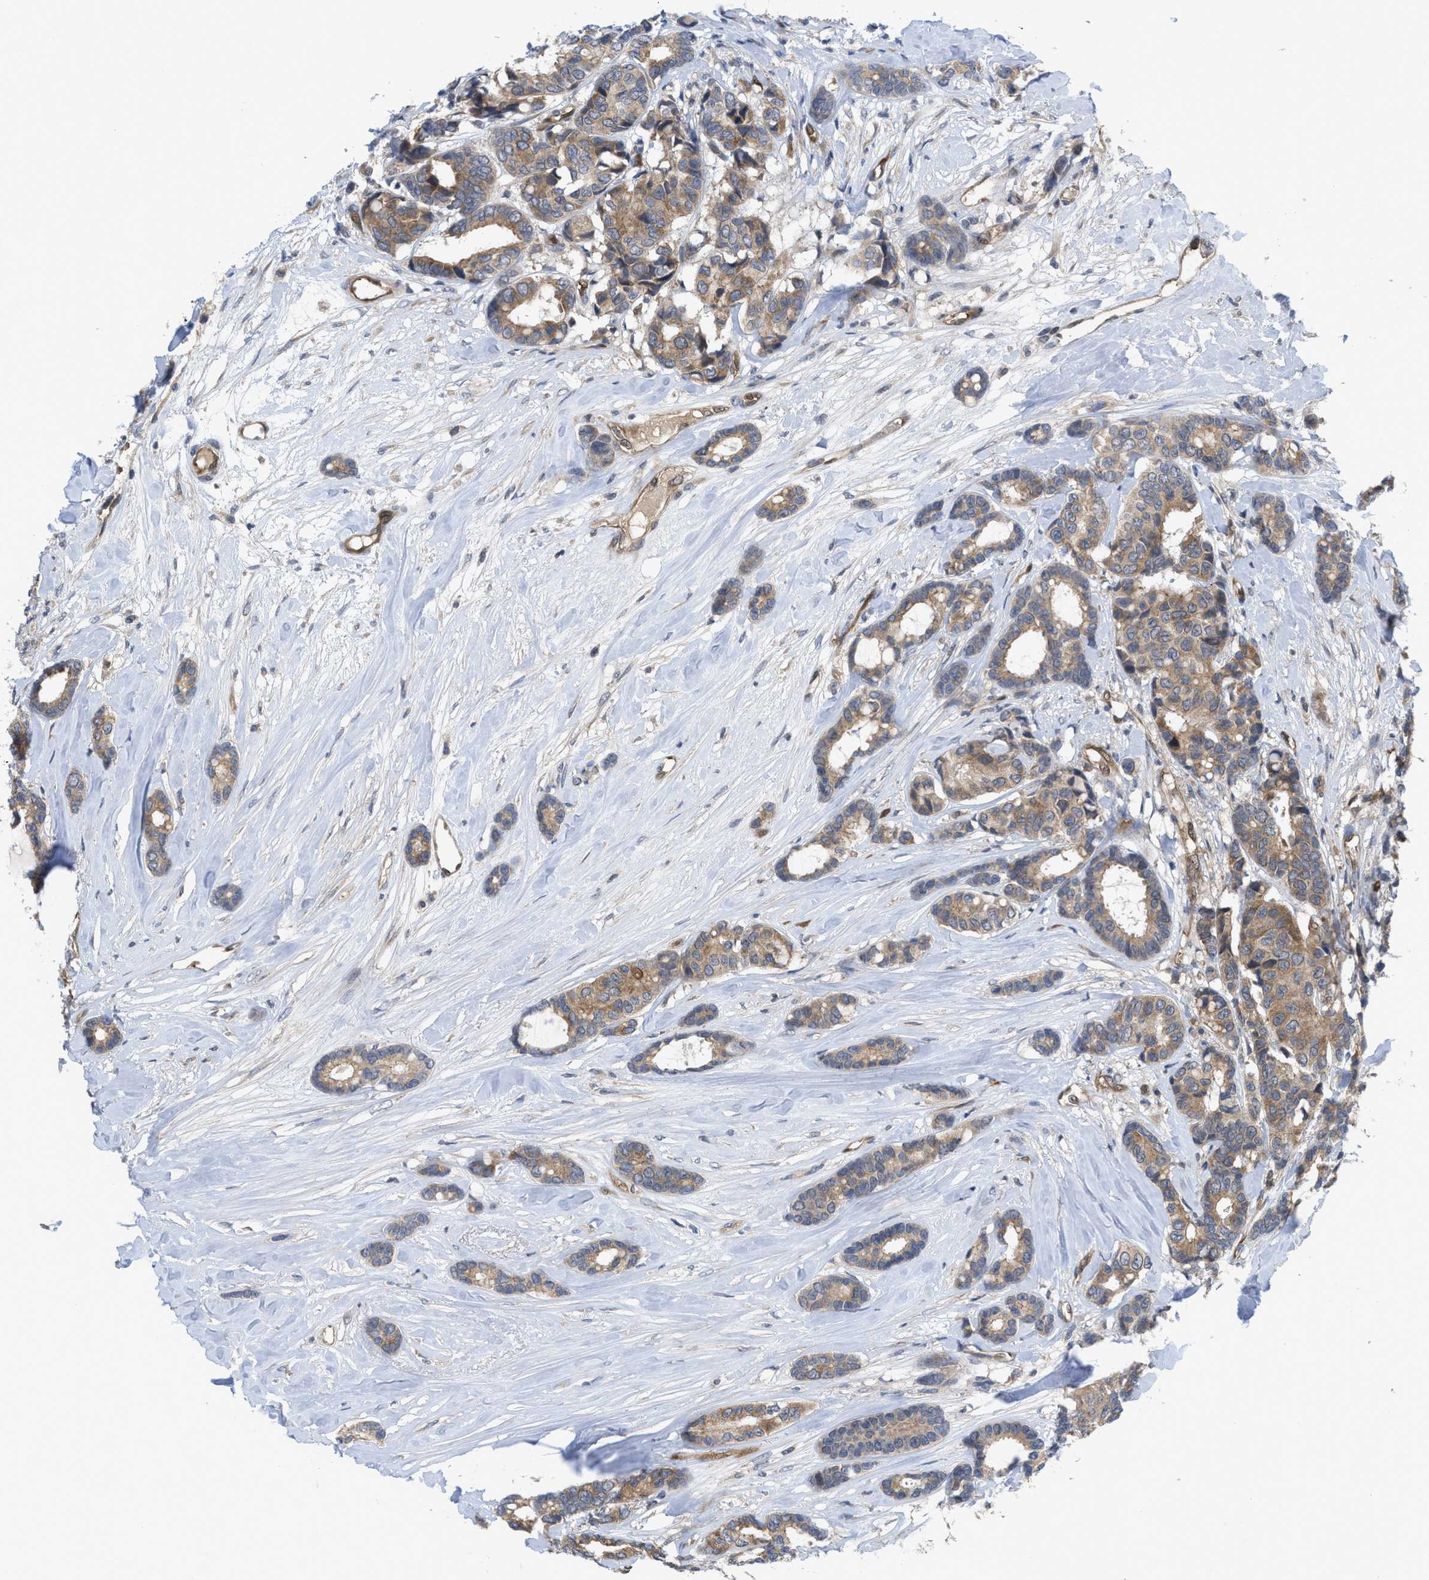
{"staining": {"intensity": "moderate", "quantity": ">75%", "location": "cytoplasmic/membranous"}, "tissue": "breast cancer", "cell_type": "Tumor cells", "image_type": "cancer", "snomed": [{"axis": "morphology", "description": "Duct carcinoma"}, {"axis": "topography", "description": "Breast"}], "caption": "Breast infiltrating ductal carcinoma stained with immunohistochemistry (IHC) shows moderate cytoplasmic/membranous positivity in about >75% of tumor cells.", "gene": "LDAF1", "patient": {"sex": "female", "age": 87}}